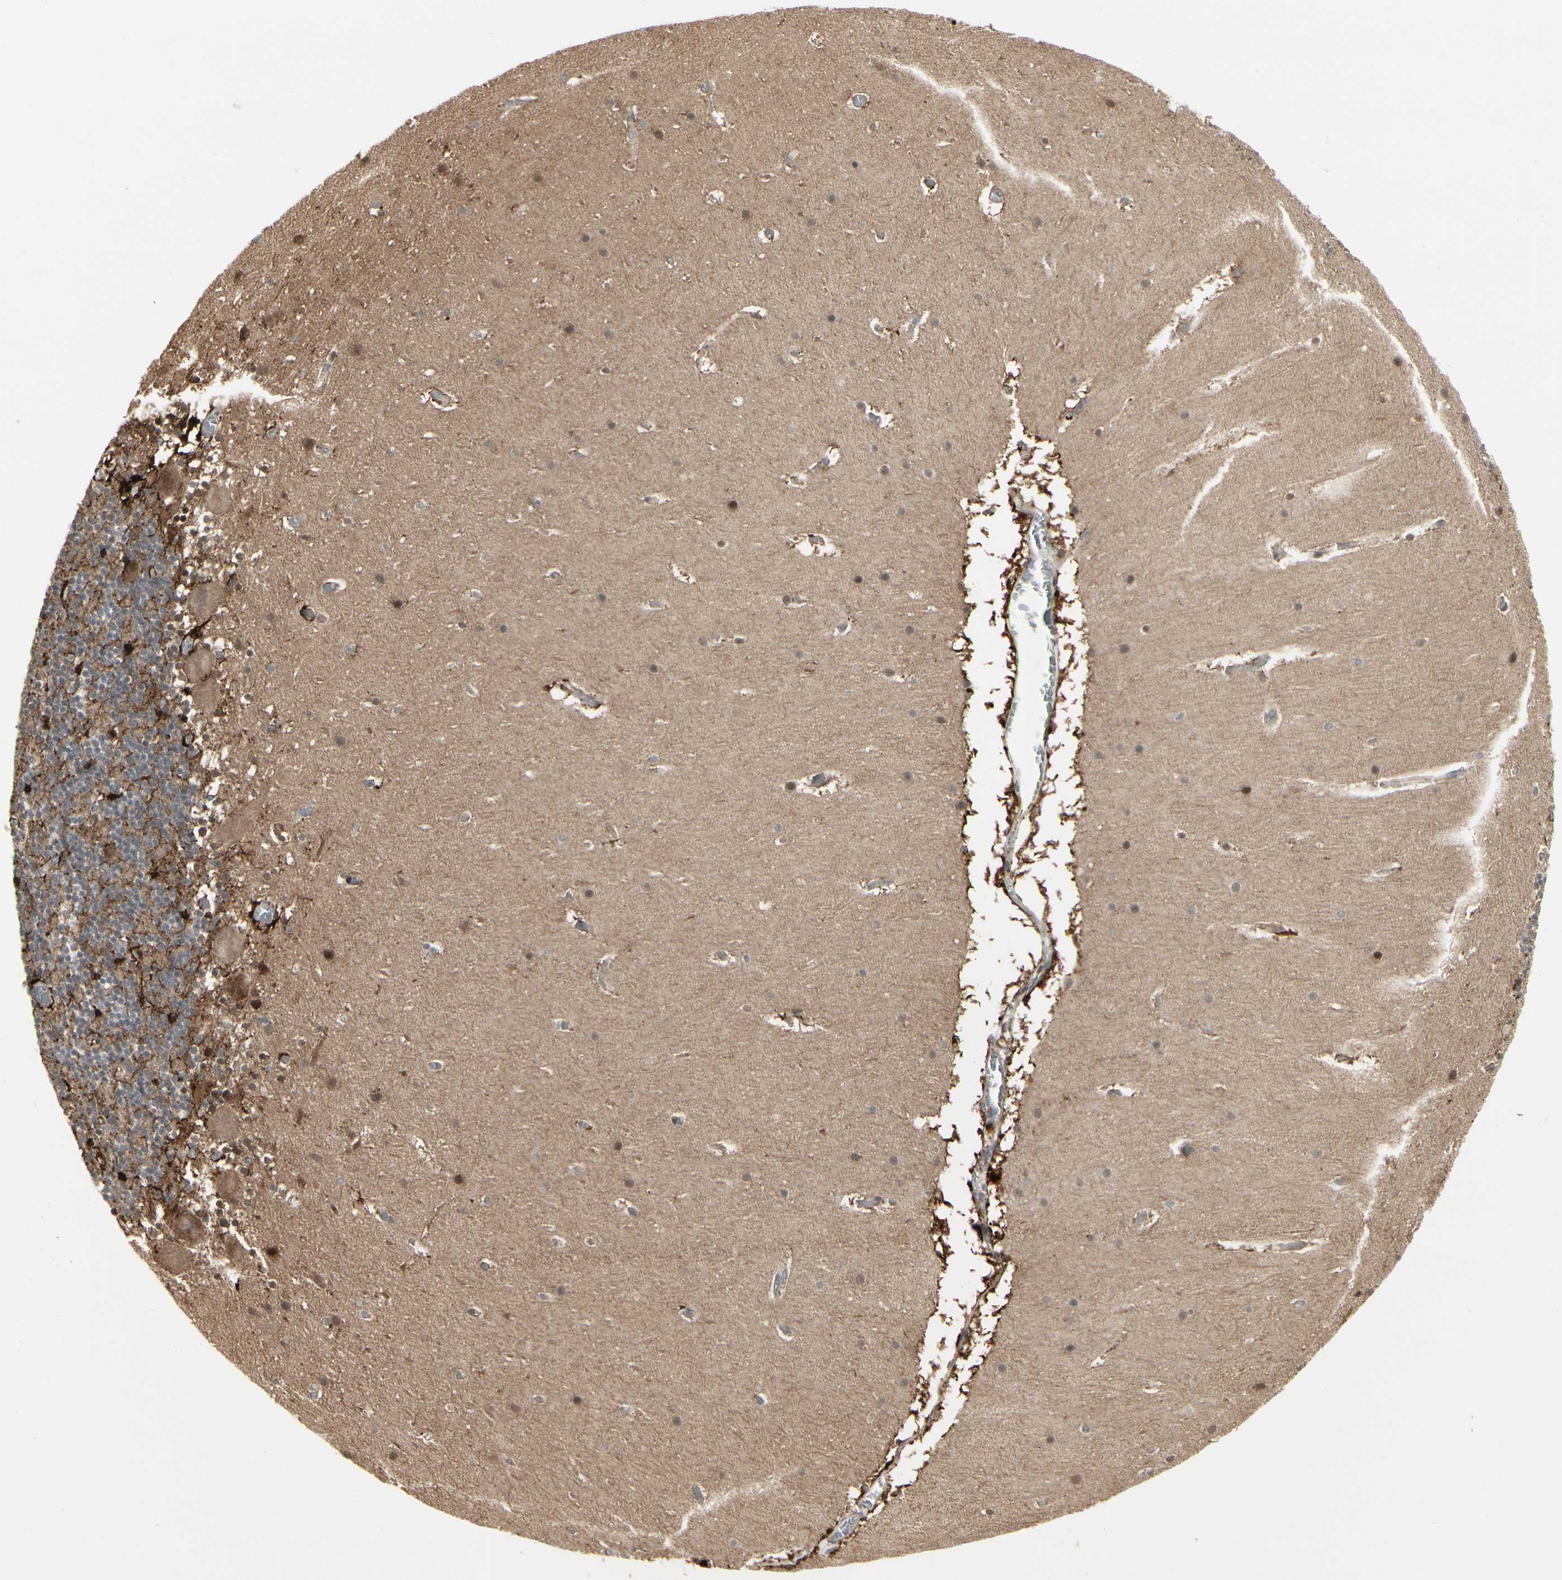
{"staining": {"intensity": "moderate", "quantity": "25%-75%", "location": "cytoplasmic/membranous"}, "tissue": "cerebellum", "cell_type": "Cells in granular layer", "image_type": "normal", "snomed": [{"axis": "morphology", "description": "Normal tissue, NOS"}, {"axis": "topography", "description": "Cerebellum"}], "caption": "IHC staining of unremarkable cerebellum, which reveals medium levels of moderate cytoplasmic/membranous expression in approximately 25%-75% of cells in granular layer indicating moderate cytoplasmic/membranous protein expression. The staining was performed using DAB (3,3'-diaminobenzidine) (brown) for protein detection and nuclei were counterstained in hematoxylin (blue).", "gene": "IGFBP6", "patient": {"sex": "male", "age": 45}}